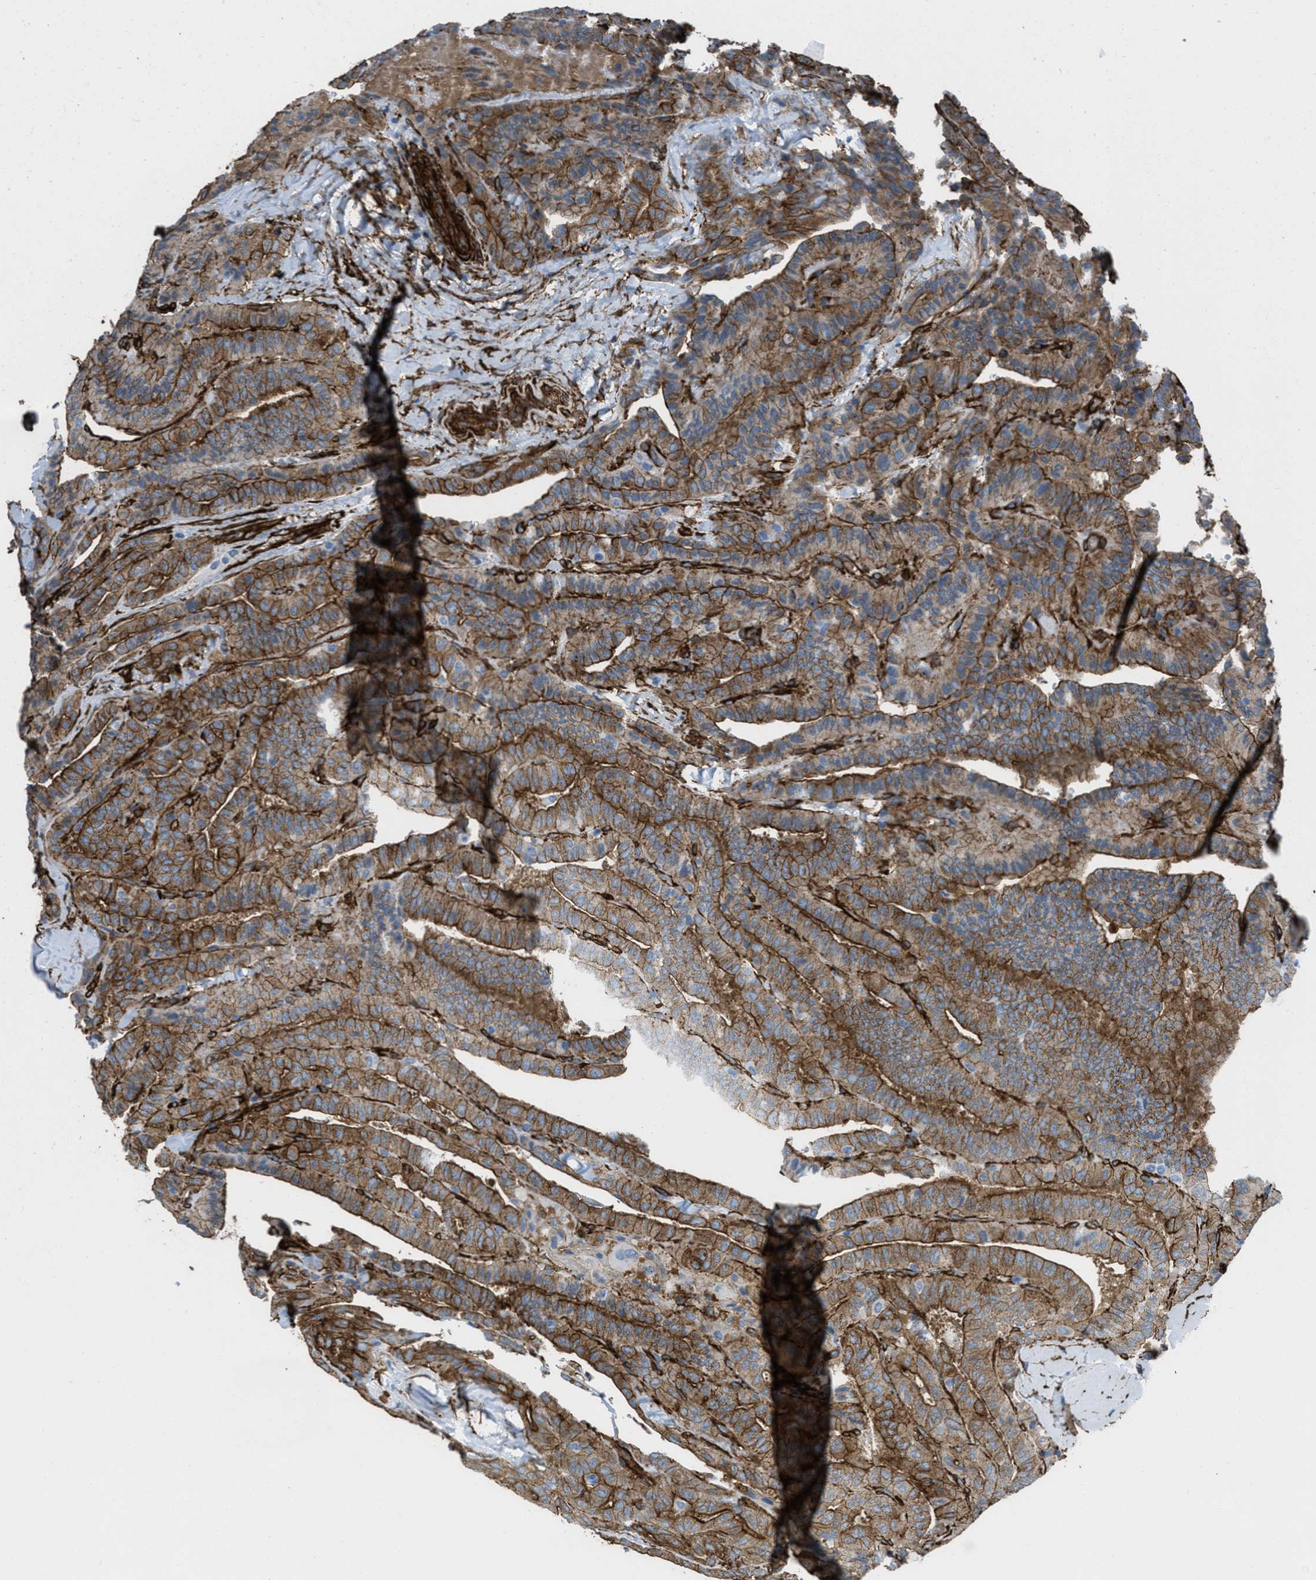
{"staining": {"intensity": "strong", "quantity": ">75%", "location": "cytoplasmic/membranous"}, "tissue": "thyroid cancer", "cell_type": "Tumor cells", "image_type": "cancer", "snomed": [{"axis": "morphology", "description": "Papillary adenocarcinoma, NOS"}, {"axis": "topography", "description": "Thyroid gland"}], "caption": "Thyroid papillary adenocarcinoma tissue shows strong cytoplasmic/membranous expression in approximately >75% of tumor cells, visualized by immunohistochemistry.", "gene": "CALD1", "patient": {"sex": "male", "age": 77}}